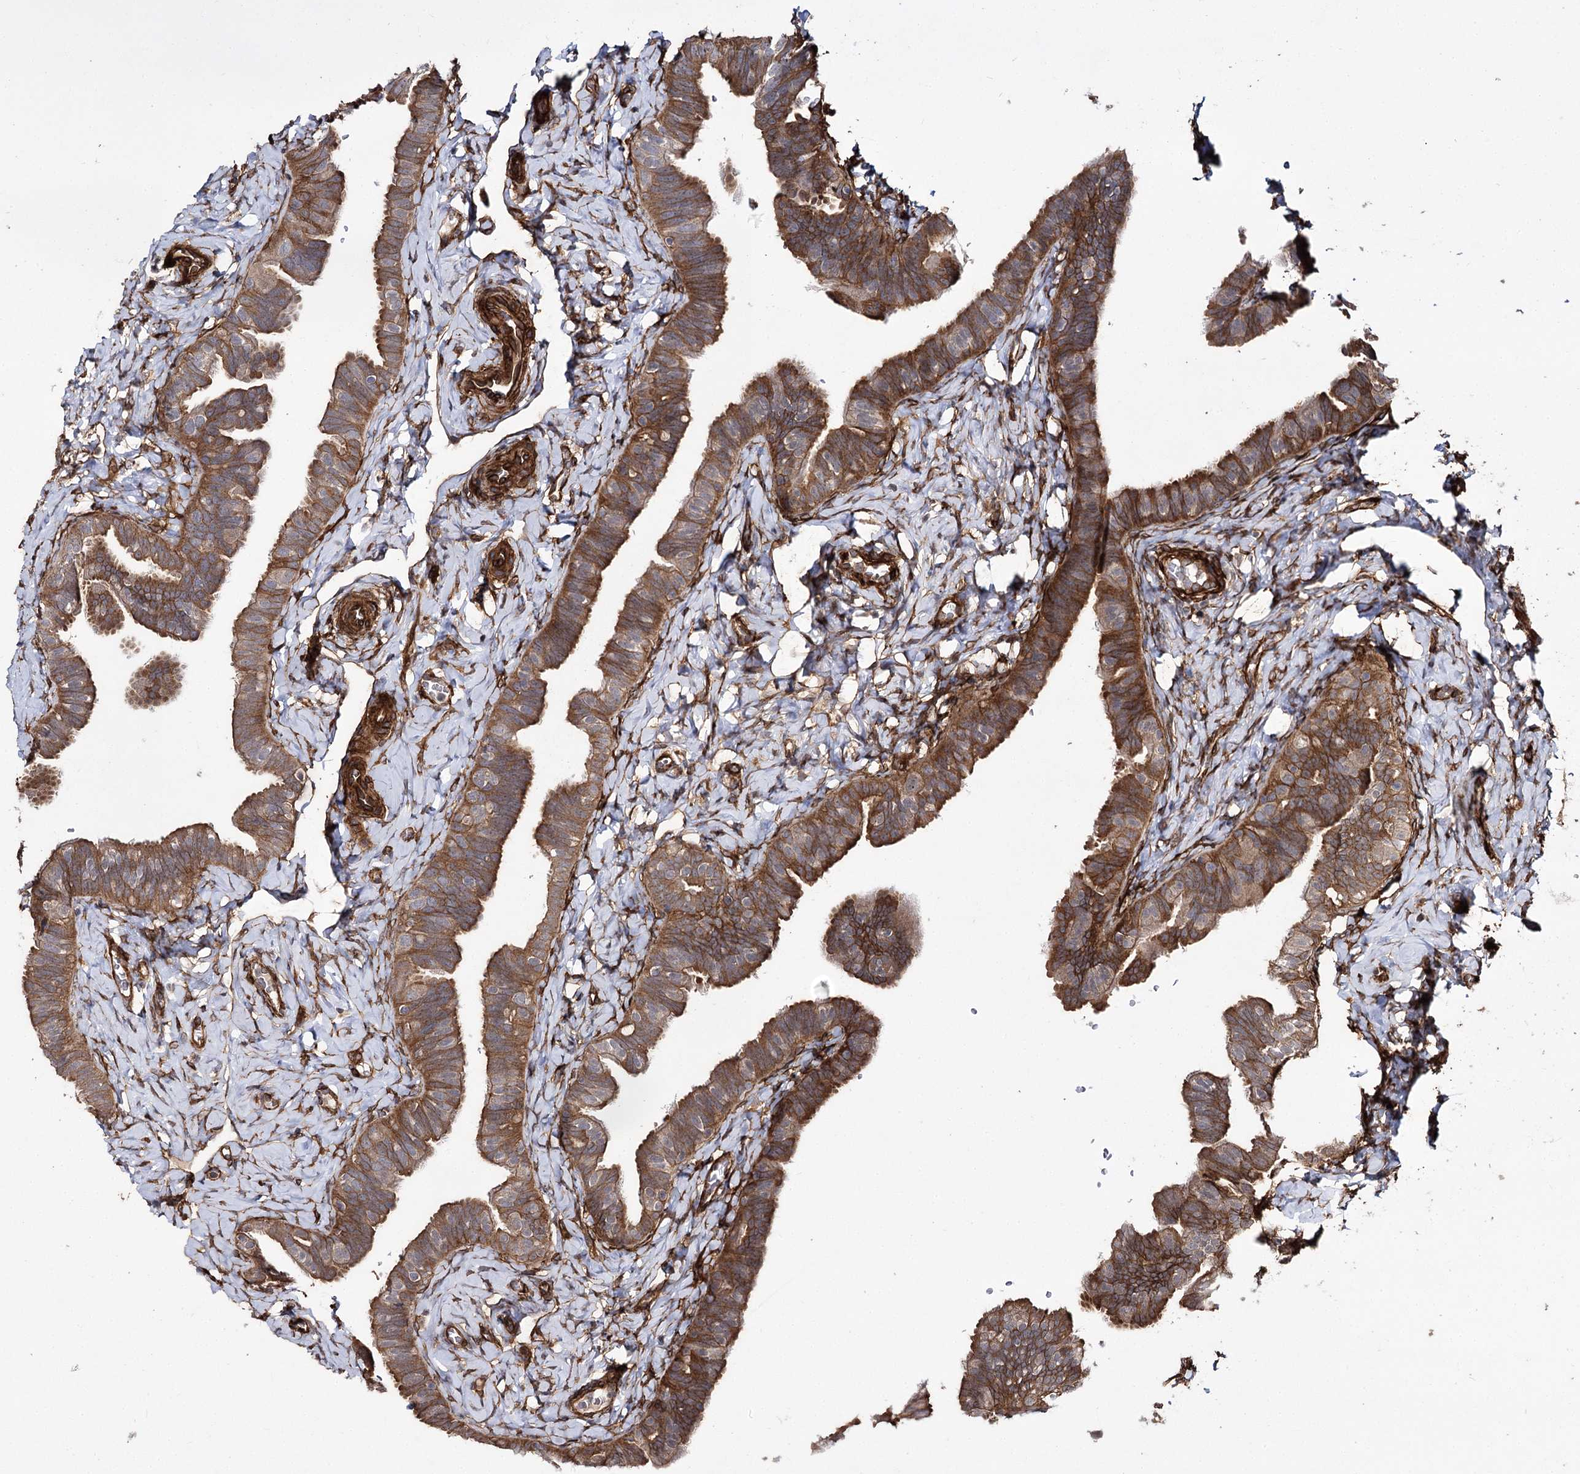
{"staining": {"intensity": "moderate", "quantity": ">75%", "location": "cytoplasmic/membranous"}, "tissue": "fallopian tube", "cell_type": "Glandular cells", "image_type": "normal", "snomed": [{"axis": "morphology", "description": "Normal tissue, NOS"}, {"axis": "topography", "description": "Fallopian tube"}], "caption": "Immunohistochemistry of unremarkable fallopian tube shows medium levels of moderate cytoplasmic/membranous expression in approximately >75% of glandular cells. (DAB (3,3'-diaminobenzidine) = brown stain, brightfield microscopy at high magnification).", "gene": "MYO1C", "patient": {"sex": "female", "age": 39}}